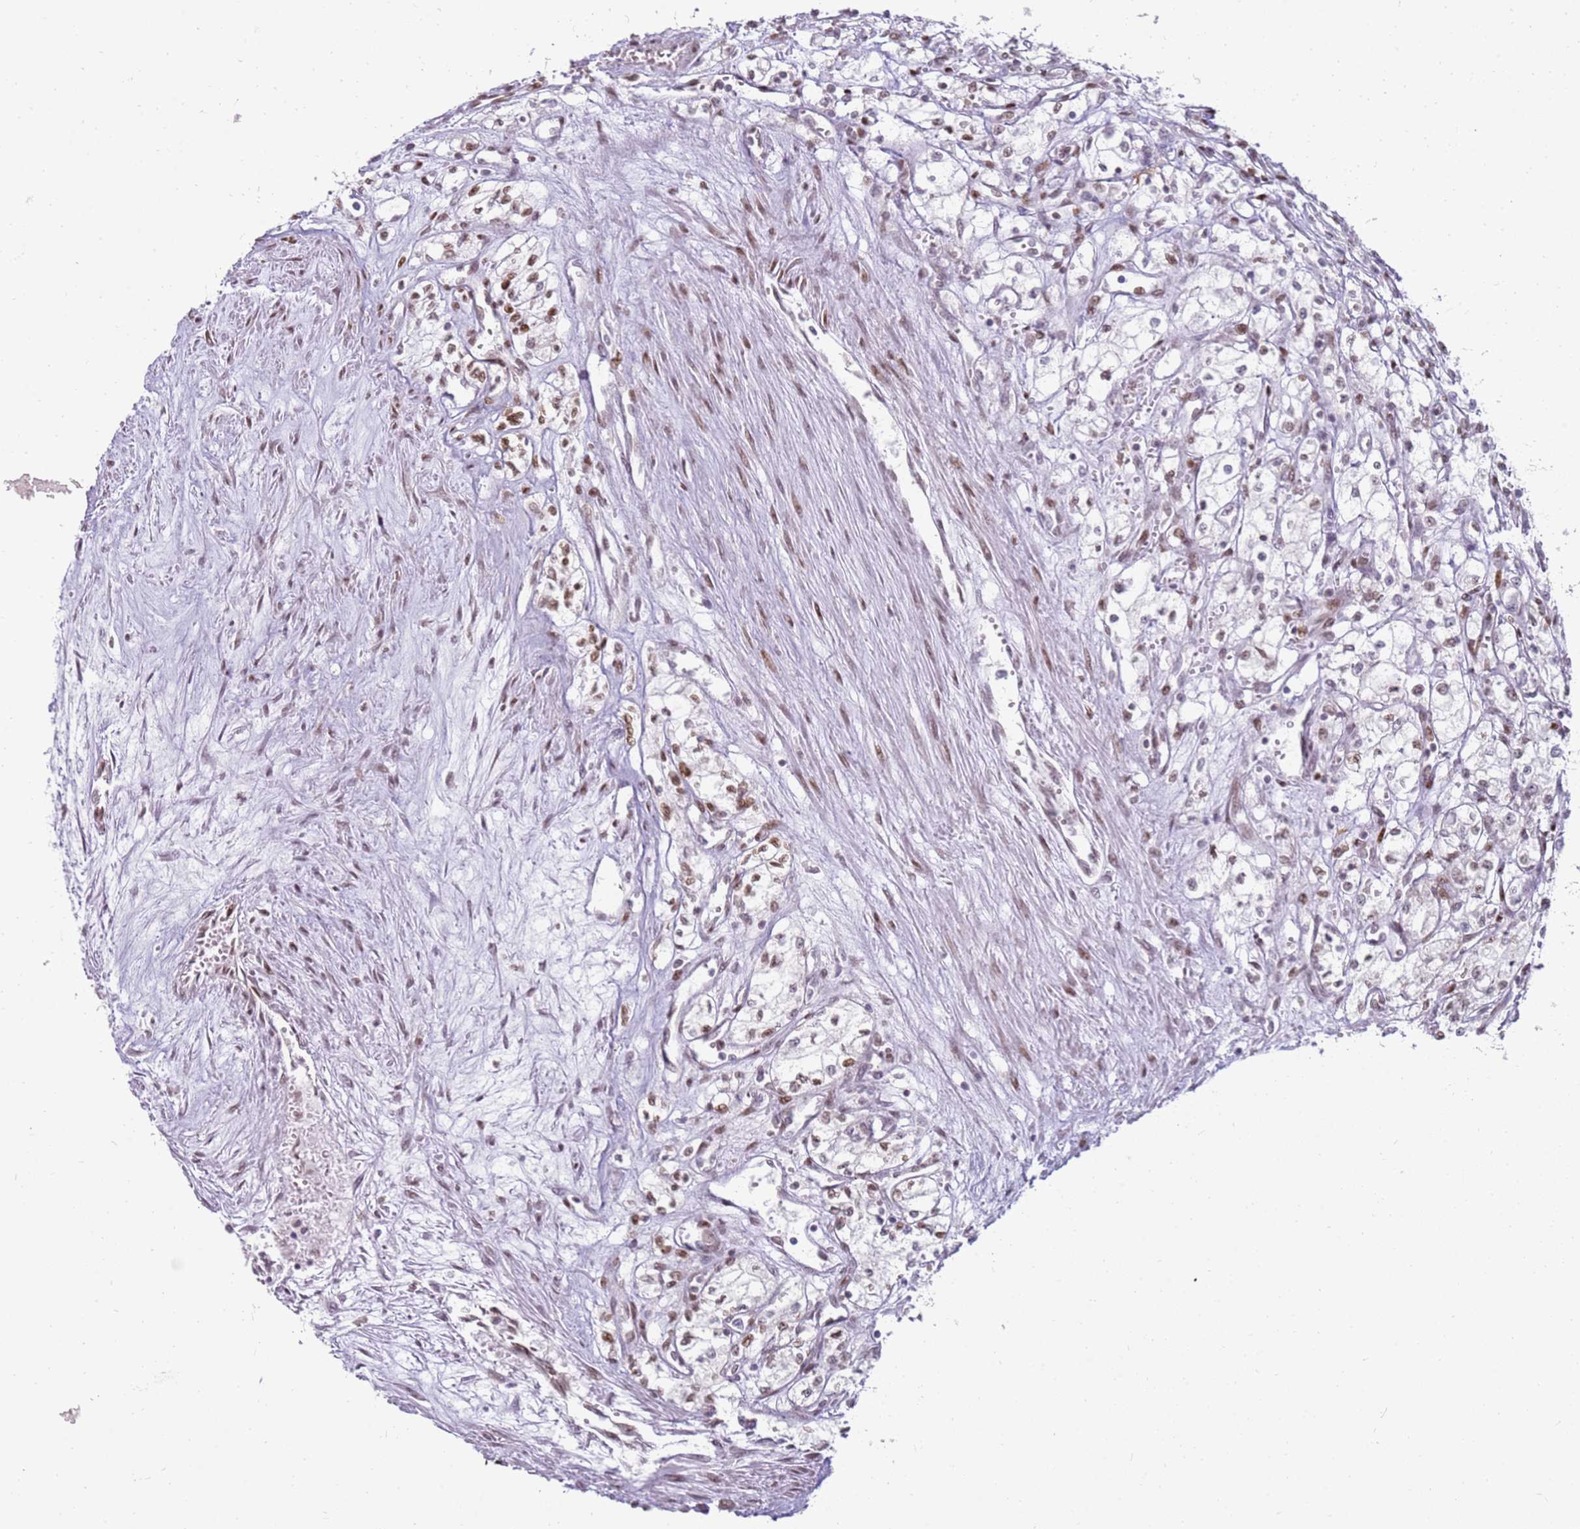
{"staining": {"intensity": "moderate", "quantity": "25%-75%", "location": "nuclear"}, "tissue": "renal cancer", "cell_type": "Tumor cells", "image_type": "cancer", "snomed": [{"axis": "morphology", "description": "Adenocarcinoma, NOS"}, {"axis": "topography", "description": "Kidney"}], "caption": "Immunohistochemistry staining of adenocarcinoma (renal), which exhibits medium levels of moderate nuclear staining in approximately 25%-75% of tumor cells indicating moderate nuclear protein positivity. The staining was performed using DAB (3,3'-diaminobenzidine) (brown) for protein detection and nuclei were counterstained in hematoxylin (blue).", "gene": "PHC2", "patient": {"sex": "male", "age": 59}}